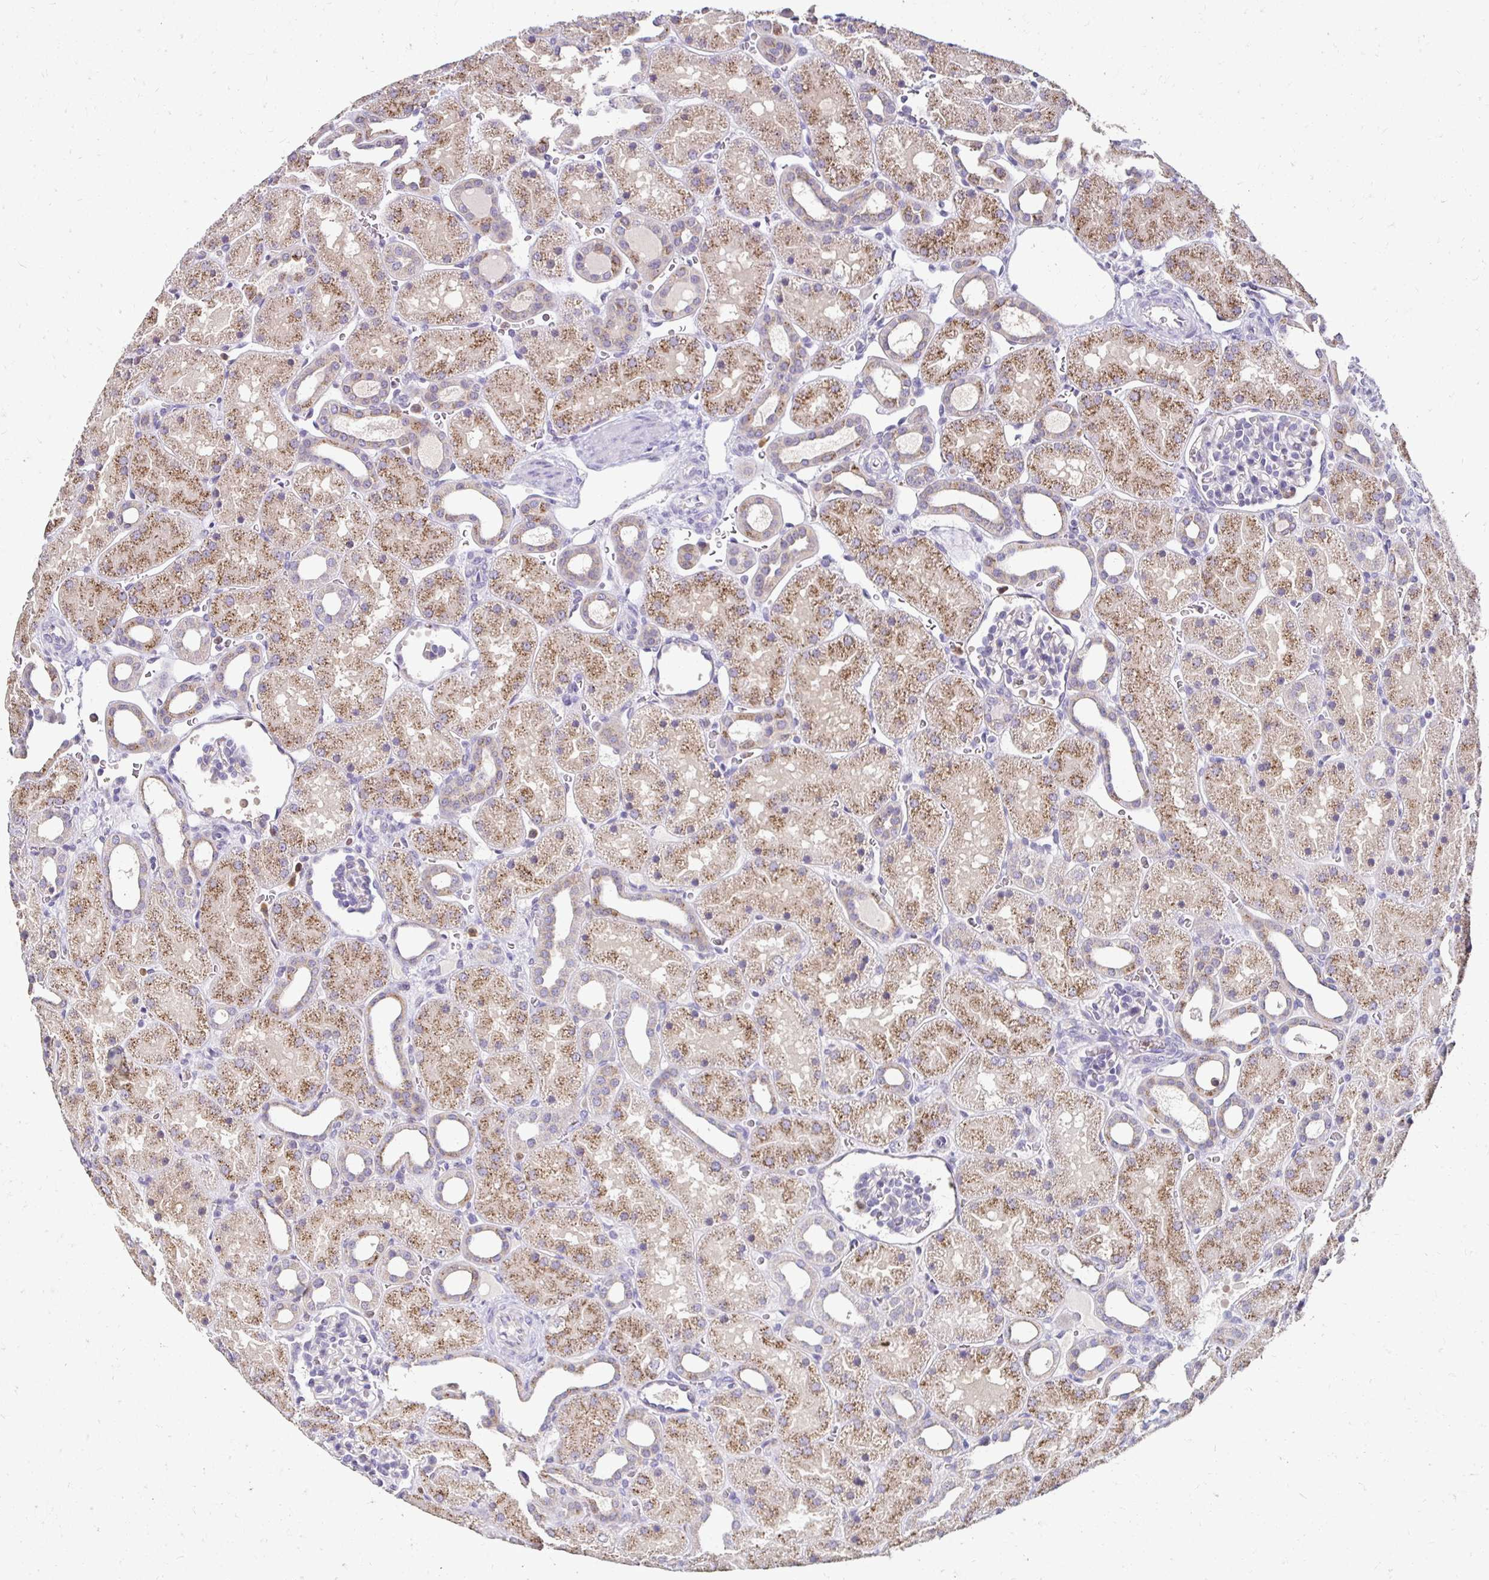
{"staining": {"intensity": "negative", "quantity": "none", "location": "none"}, "tissue": "kidney", "cell_type": "Cells in glomeruli", "image_type": "normal", "snomed": [{"axis": "morphology", "description": "Normal tissue, NOS"}, {"axis": "topography", "description": "Kidney"}], "caption": "A high-resolution image shows immunohistochemistry (IHC) staining of unremarkable kidney, which shows no significant staining in cells in glomeruli. (DAB IHC with hematoxylin counter stain).", "gene": "GK2", "patient": {"sex": "male", "age": 2}}